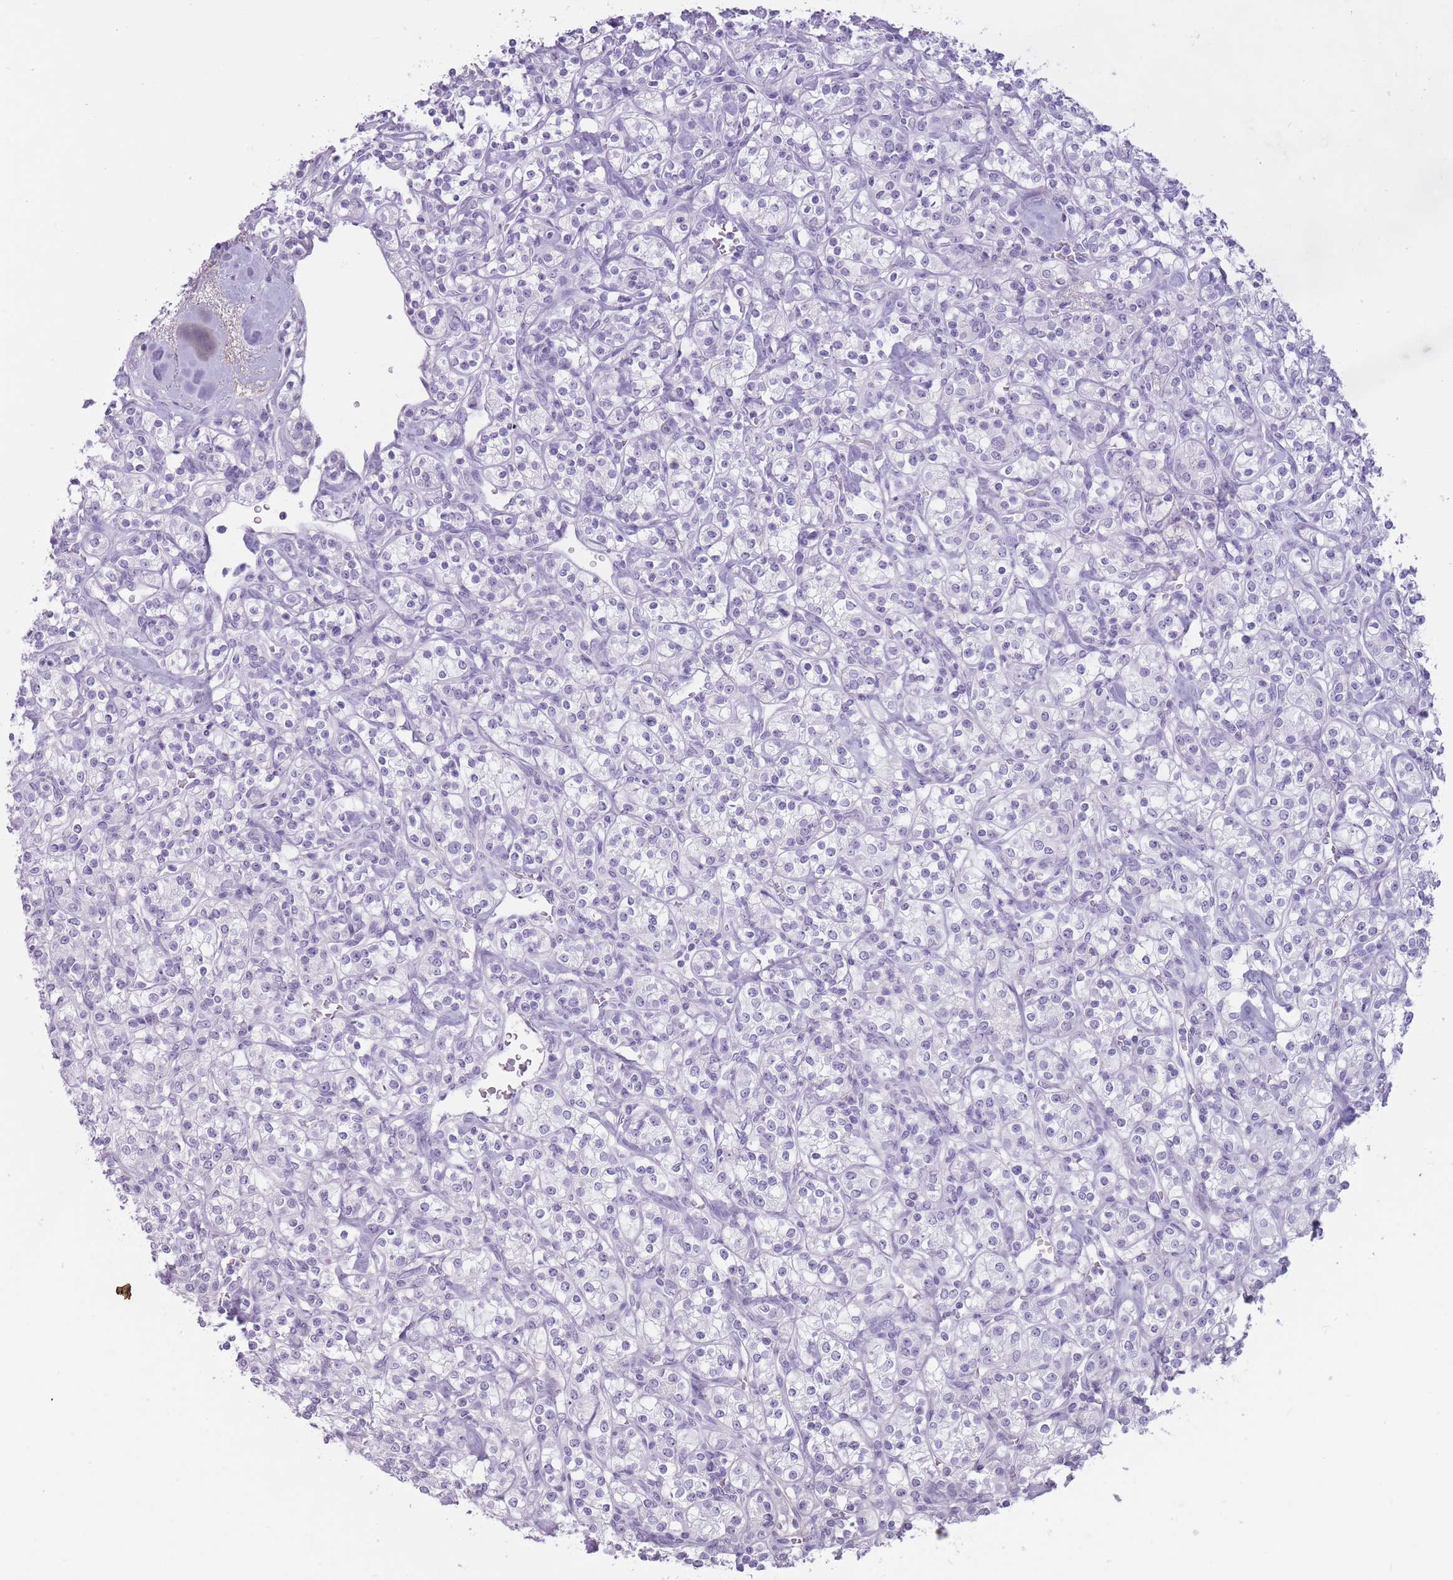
{"staining": {"intensity": "negative", "quantity": "none", "location": "none"}, "tissue": "renal cancer", "cell_type": "Tumor cells", "image_type": "cancer", "snomed": [{"axis": "morphology", "description": "Adenocarcinoma, NOS"}, {"axis": "topography", "description": "Kidney"}], "caption": "This is an immunohistochemistry micrograph of renal cancer. There is no expression in tumor cells.", "gene": "PNMA3", "patient": {"sex": "male", "age": 77}}